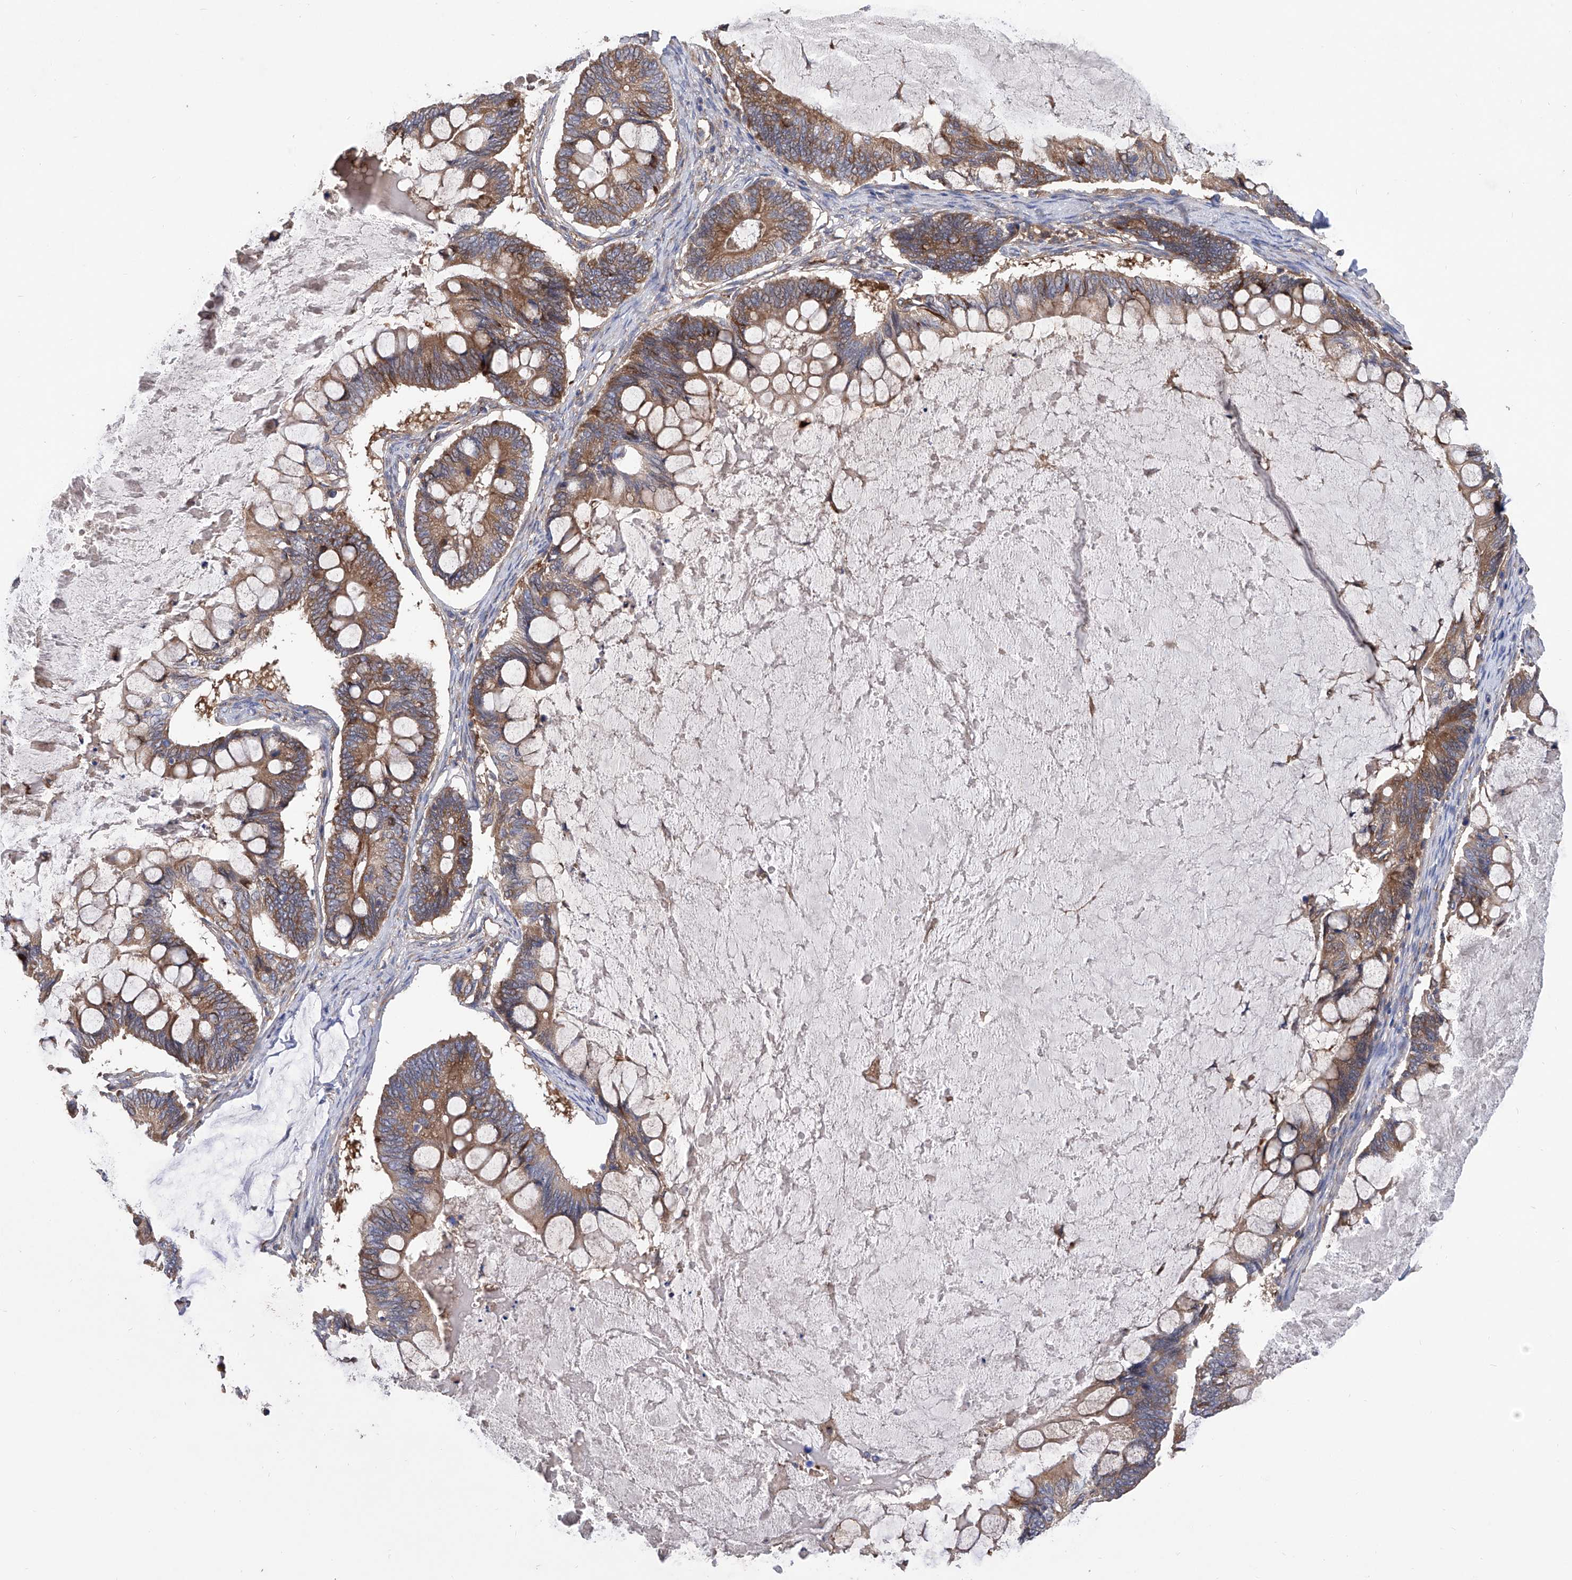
{"staining": {"intensity": "moderate", "quantity": ">75%", "location": "cytoplasmic/membranous"}, "tissue": "ovarian cancer", "cell_type": "Tumor cells", "image_type": "cancer", "snomed": [{"axis": "morphology", "description": "Cystadenocarcinoma, mucinous, NOS"}, {"axis": "topography", "description": "Ovary"}], "caption": "DAB (3,3'-diaminobenzidine) immunohistochemical staining of human mucinous cystadenocarcinoma (ovarian) exhibits moderate cytoplasmic/membranous protein positivity in about >75% of tumor cells.", "gene": "INPP5B", "patient": {"sex": "female", "age": 61}}